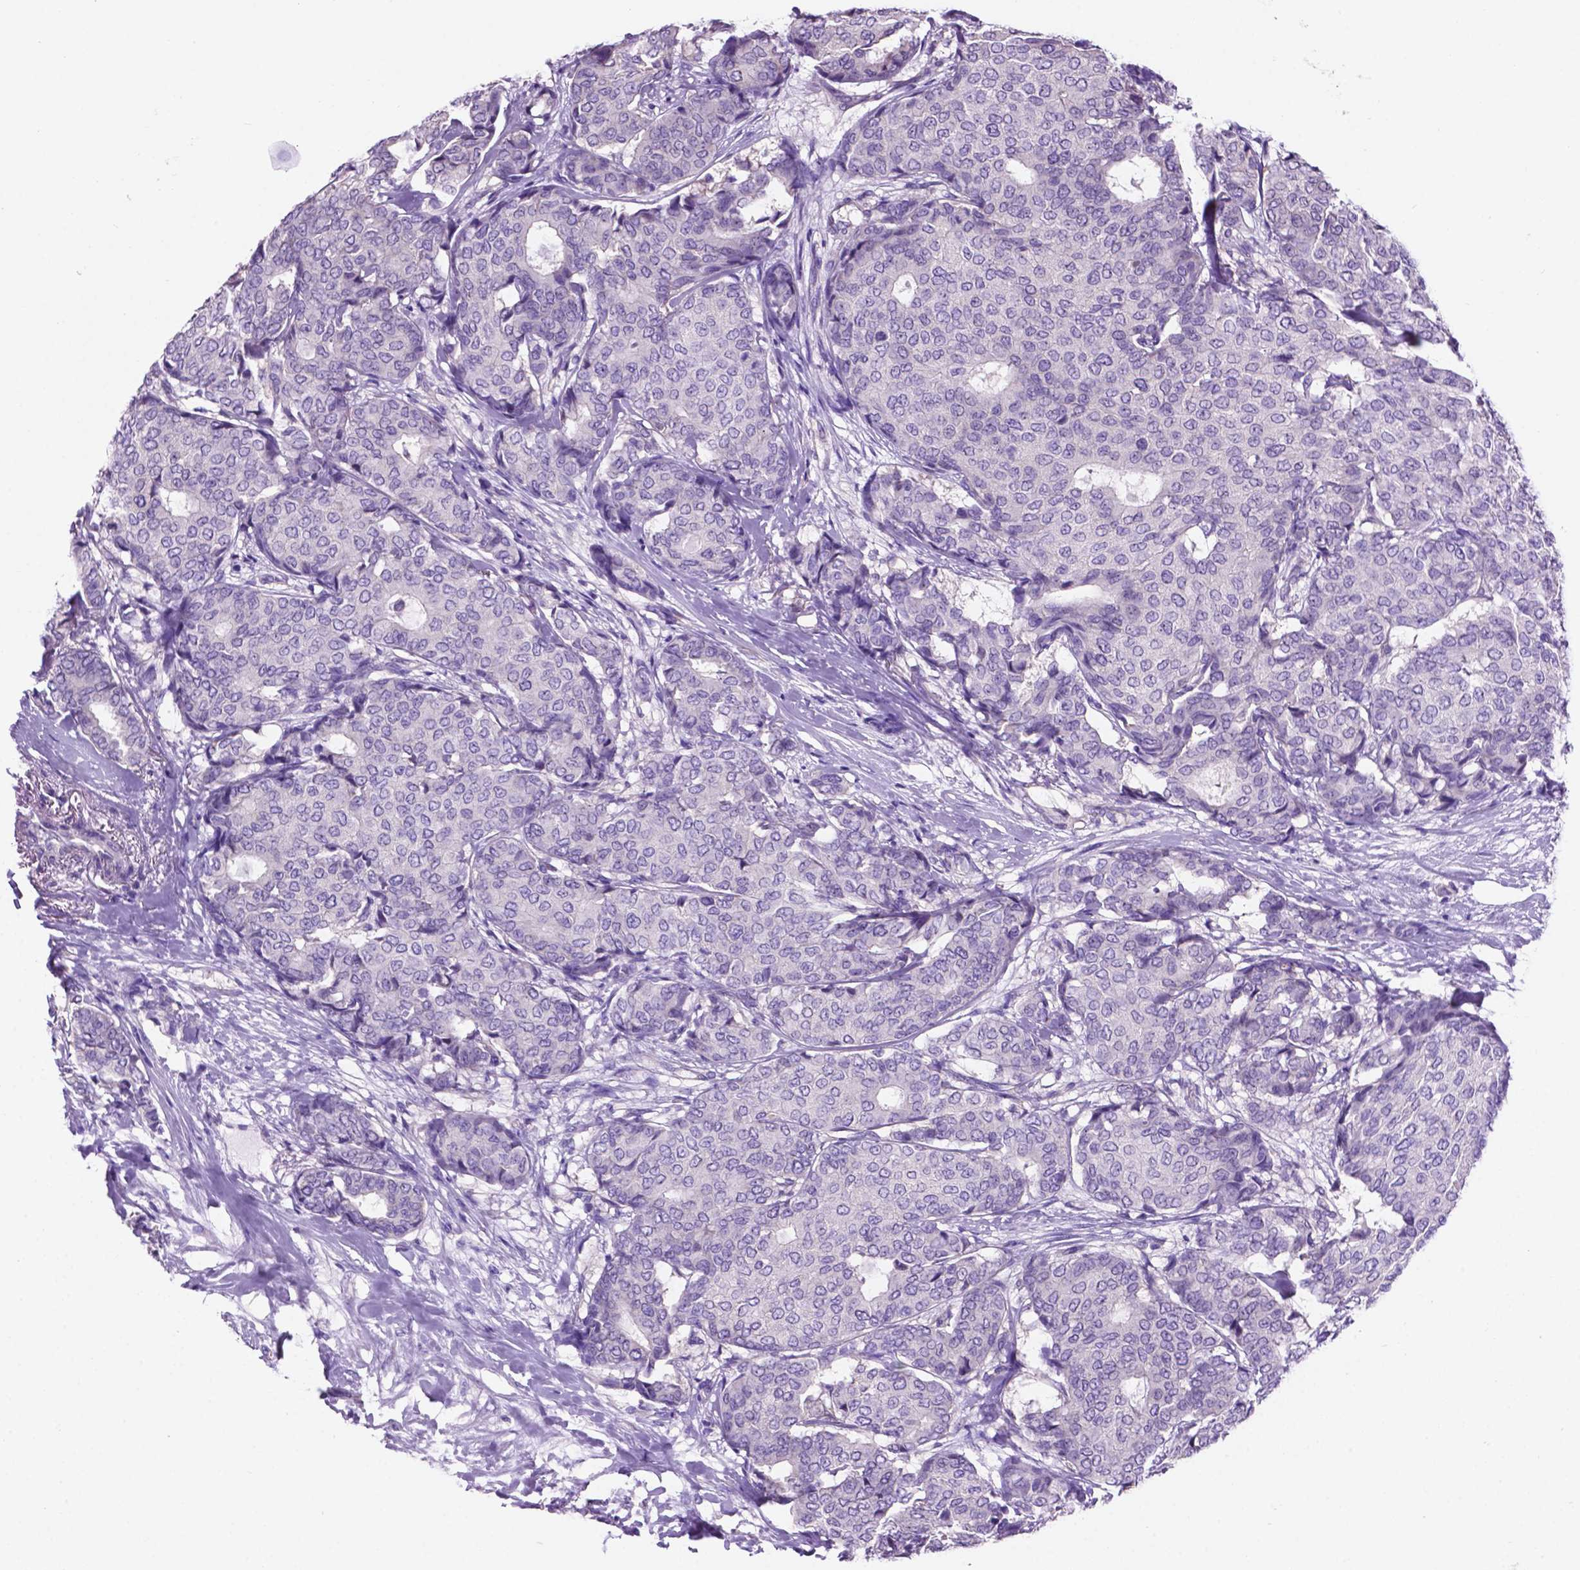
{"staining": {"intensity": "negative", "quantity": "none", "location": "none"}, "tissue": "breast cancer", "cell_type": "Tumor cells", "image_type": "cancer", "snomed": [{"axis": "morphology", "description": "Duct carcinoma"}, {"axis": "topography", "description": "Breast"}], "caption": "Immunohistochemistry (IHC) photomicrograph of neoplastic tissue: invasive ductal carcinoma (breast) stained with DAB demonstrates no significant protein expression in tumor cells.", "gene": "SPDYA", "patient": {"sex": "female", "age": 75}}